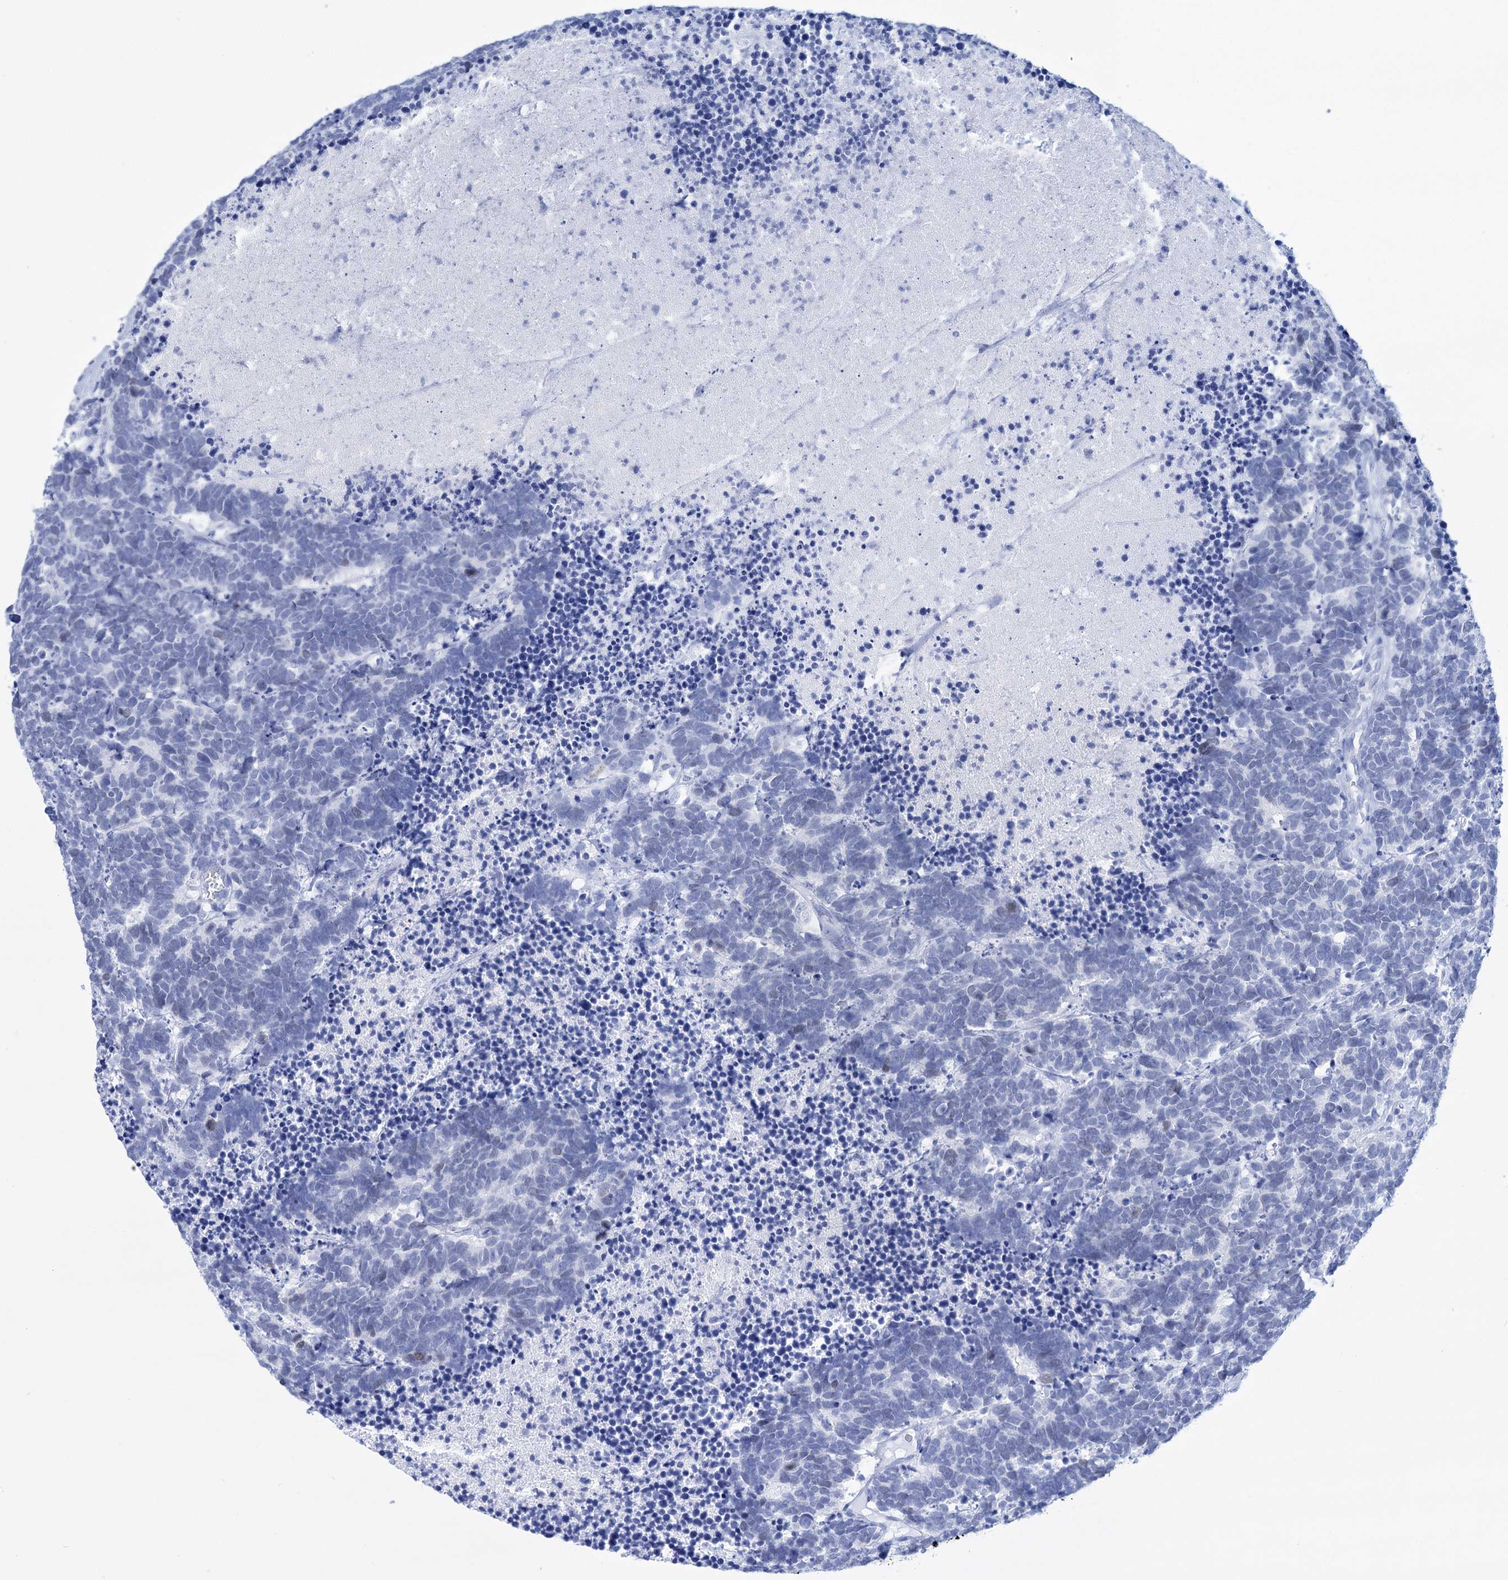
{"staining": {"intensity": "negative", "quantity": "none", "location": "none"}, "tissue": "carcinoid", "cell_type": "Tumor cells", "image_type": "cancer", "snomed": [{"axis": "morphology", "description": "Carcinoma, NOS"}, {"axis": "morphology", "description": "Carcinoid, malignant, NOS"}, {"axis": "topography", "description": "Urinary bladder"}], "caption": "Immunohistochemistry (IHC) histopathology image of carcinoid stained for a protein (brown), which displays no expression in tumor cells.", "gene": "FBXW12", "patient": {"sex": "male", "age": 57}}